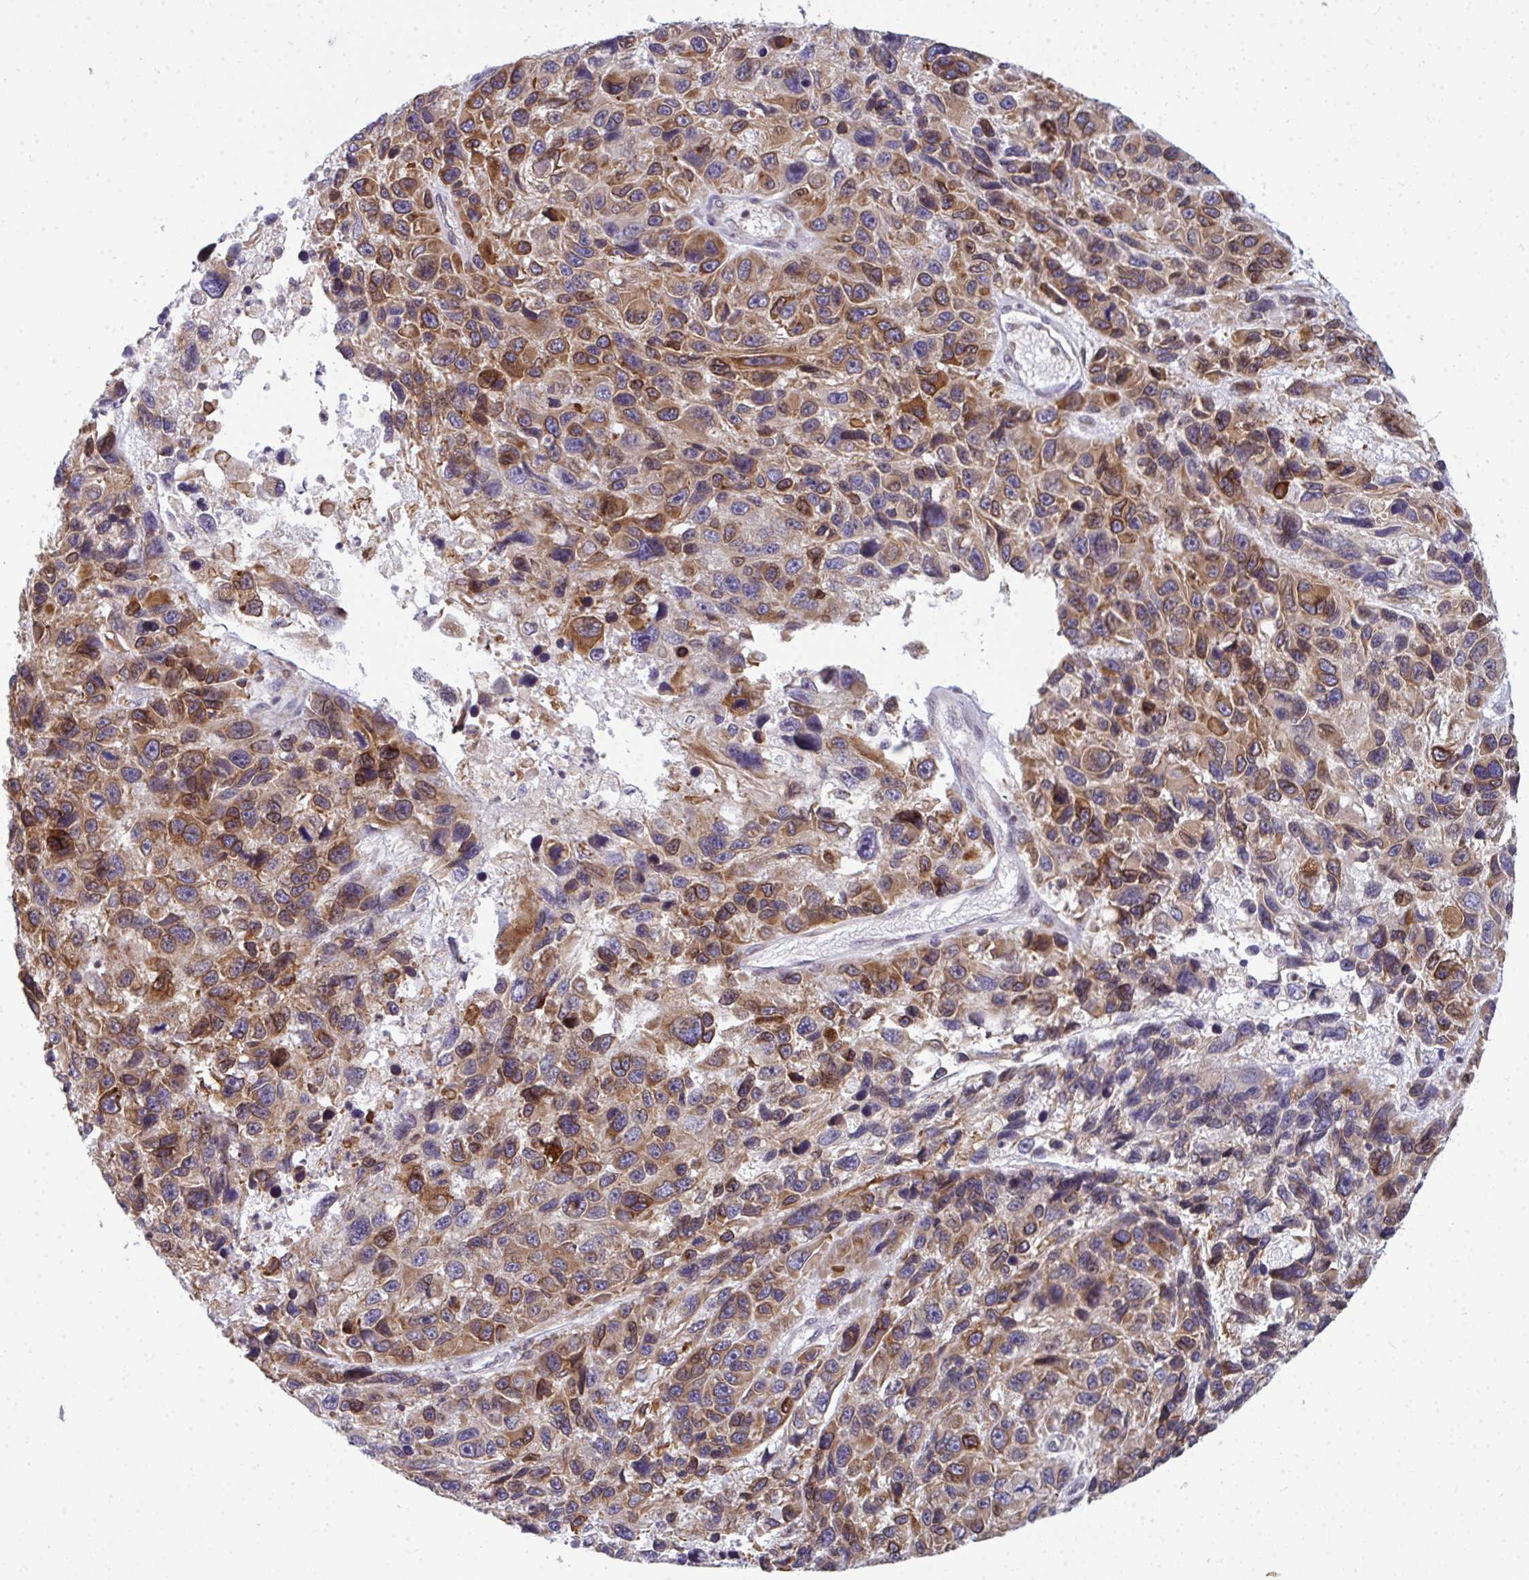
{"staining": {"intensity": "moderate", "quantity": ">75%", "location": "cytoplasmic/membranous"}, "tissue": "melanoma", "cell_type": "Tumor cells", "image_type": "cancer", "snomed": [{"axis": "morphology", "description": "Malignant melanoma, NOS"}, {"axis": "topography", "description": "Skin"}], "caption": "The micrograph shows a brown stain indicating the presence of a protein in the cytoplasmic/membranous of tumor cells in malignant melanoma.", "gene": "LYSMD4", "patient": {"sex": "male", "age": 53}}